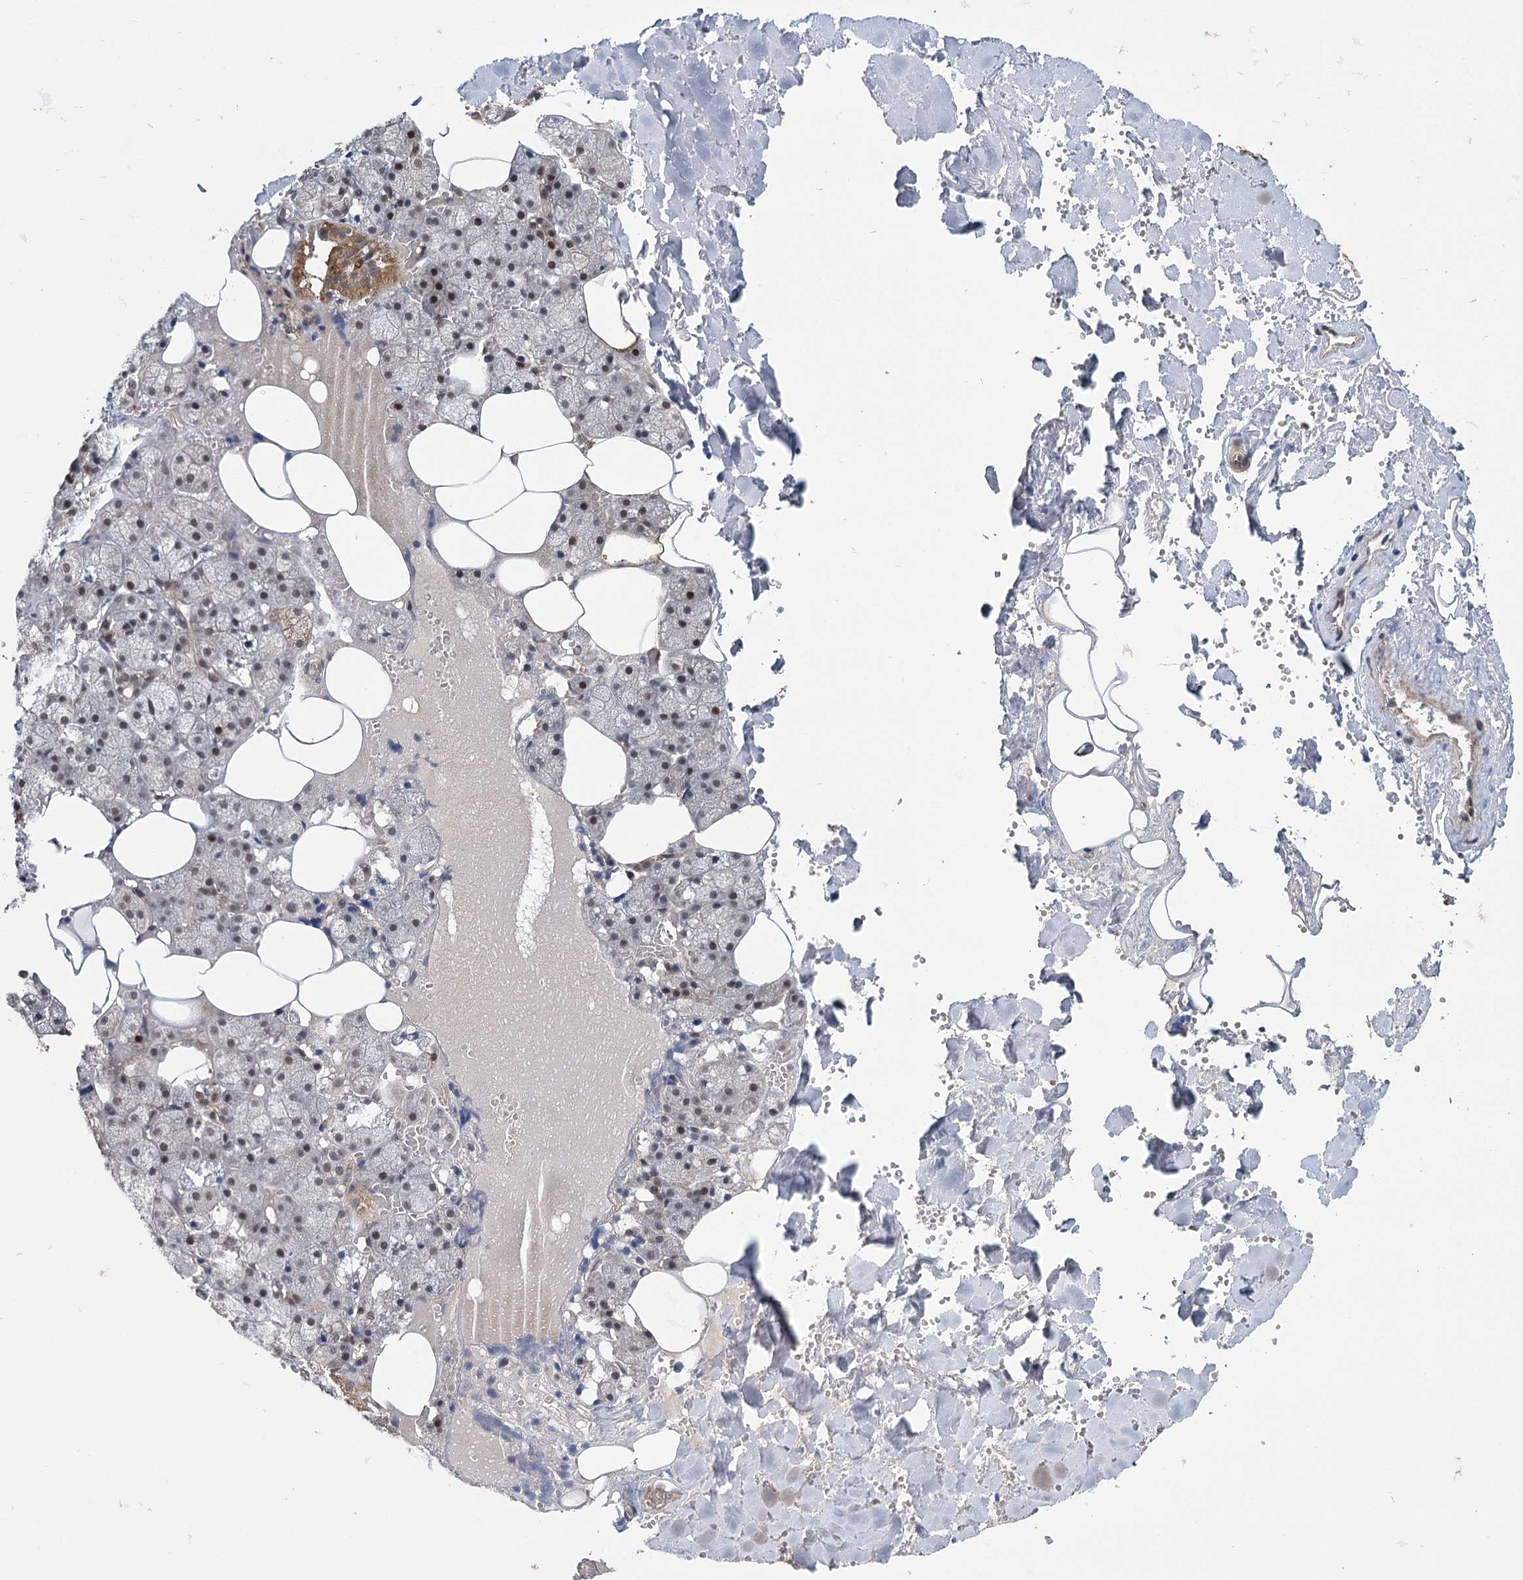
{"staining": {"intensity": "moderate", "quantity": "25%-75%", "location": "cytoplasmic/membranous,nuclear"}, "tissue": "salivary gland", "cell_type": "Glandular cells", "image_type": "normal", "snomed": [{"axis": "morphology", "description": "Normal tissue, NOS"}, {"axis": "topography", "description": "Salivary gland"}], "caption": "Brown immunohistochemical staining in normal human salivary gland reveals moderate cytoplasmic/membranous,nuclear positivity in approximately 25%-75% of glandular cells.", "gene": "MYG1", "patient": {"sex": "male", "age": 62}}